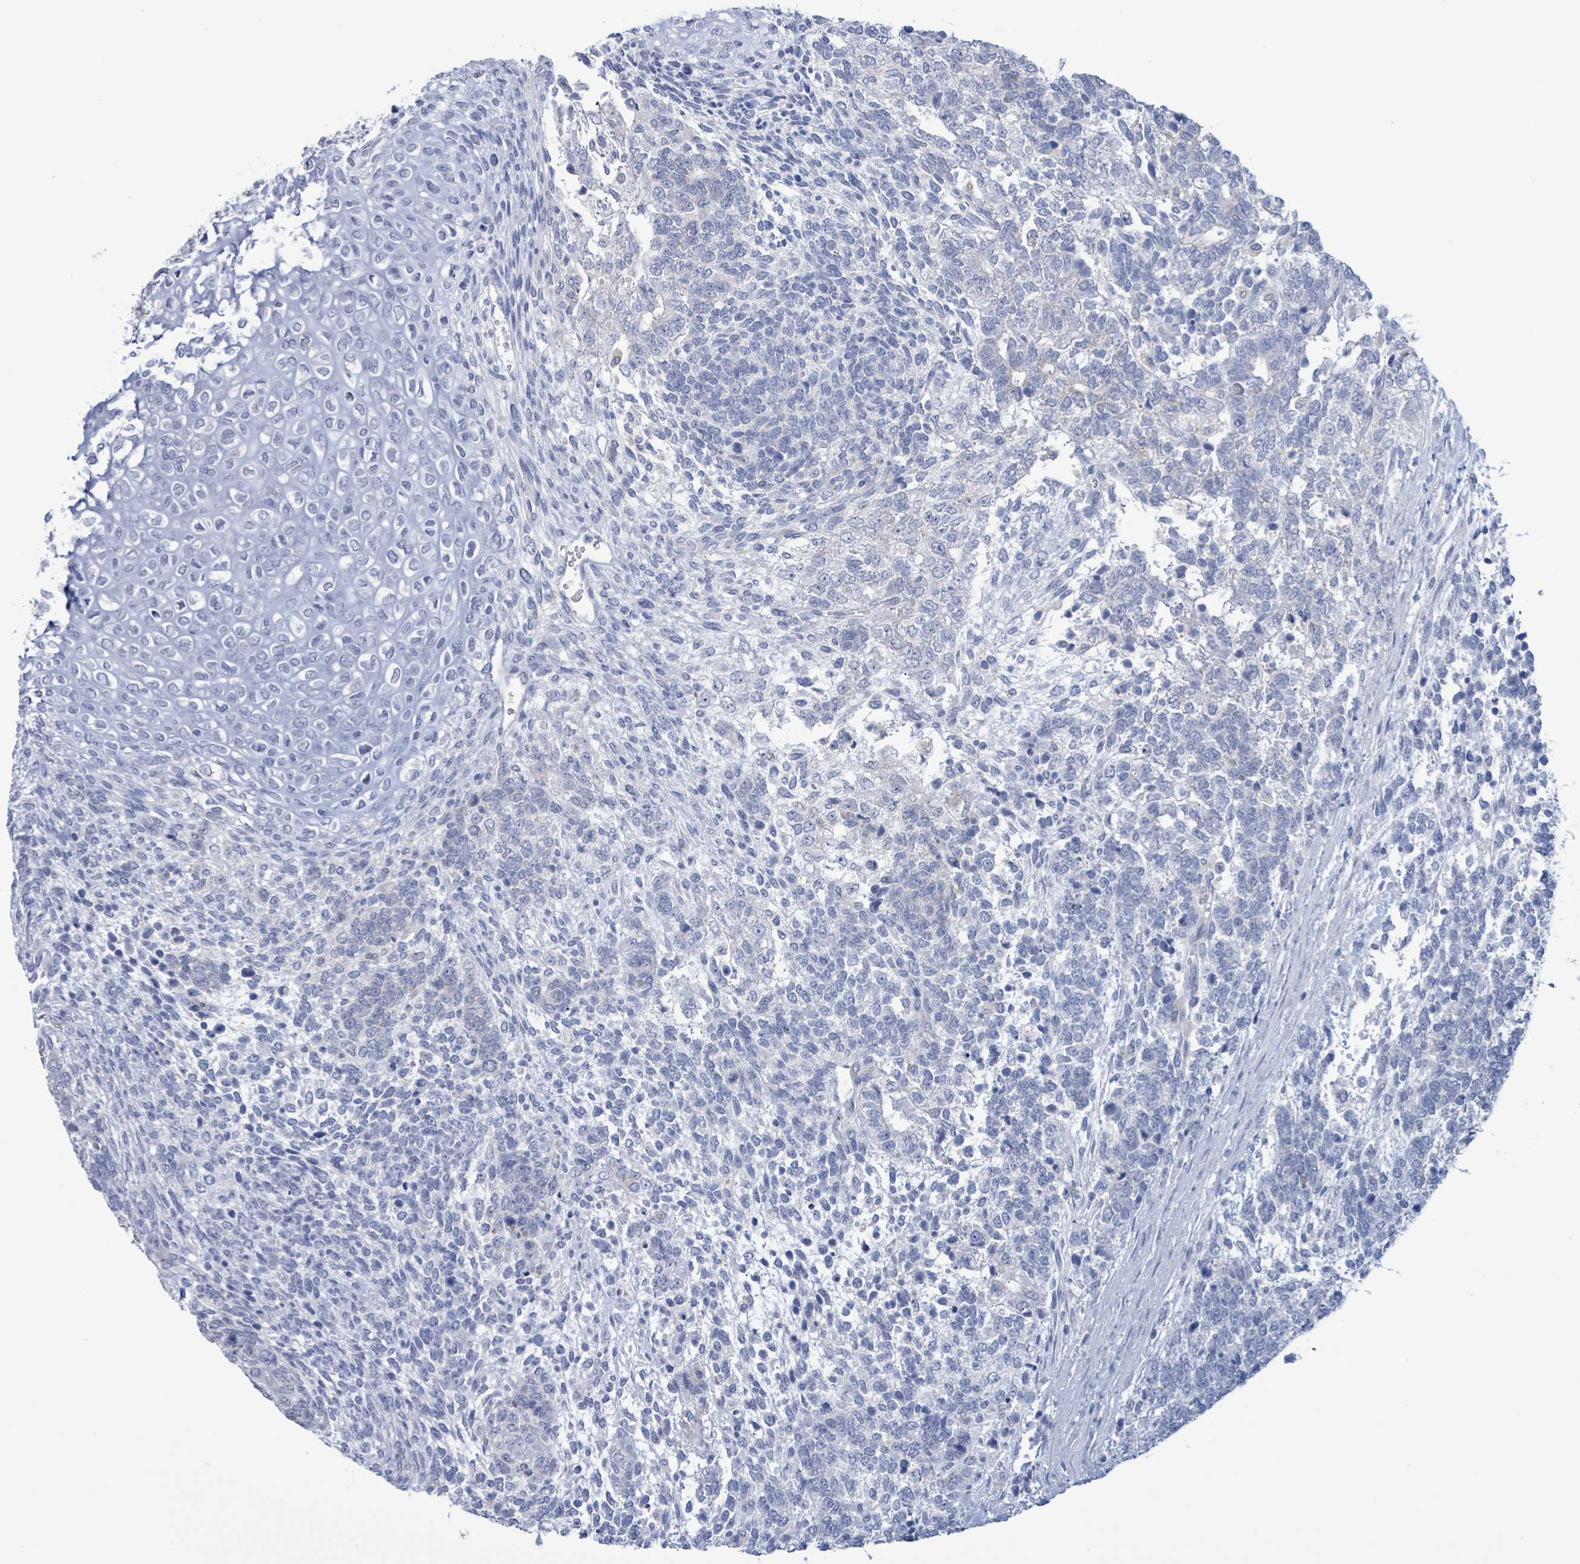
{"staining": {"intensity": "negative", "quantity": "none", "location": "none"}, "tissue": "testis cancer", "cell_type": "Tumor cells", "image_type": "cancer", "snomed": [{"axis": "morphology", "description": "Carcinoma, Embryonal, NOS"}, {"axis": "topography", "description": "Testis"}], "caption": "This is a photomicrograph of IHC staining of embryonal carcinoma (testis), which shows no expression in tumor cells.", "gene": "AKR1C4", "patient": {"sex": "male", "age": 23}}